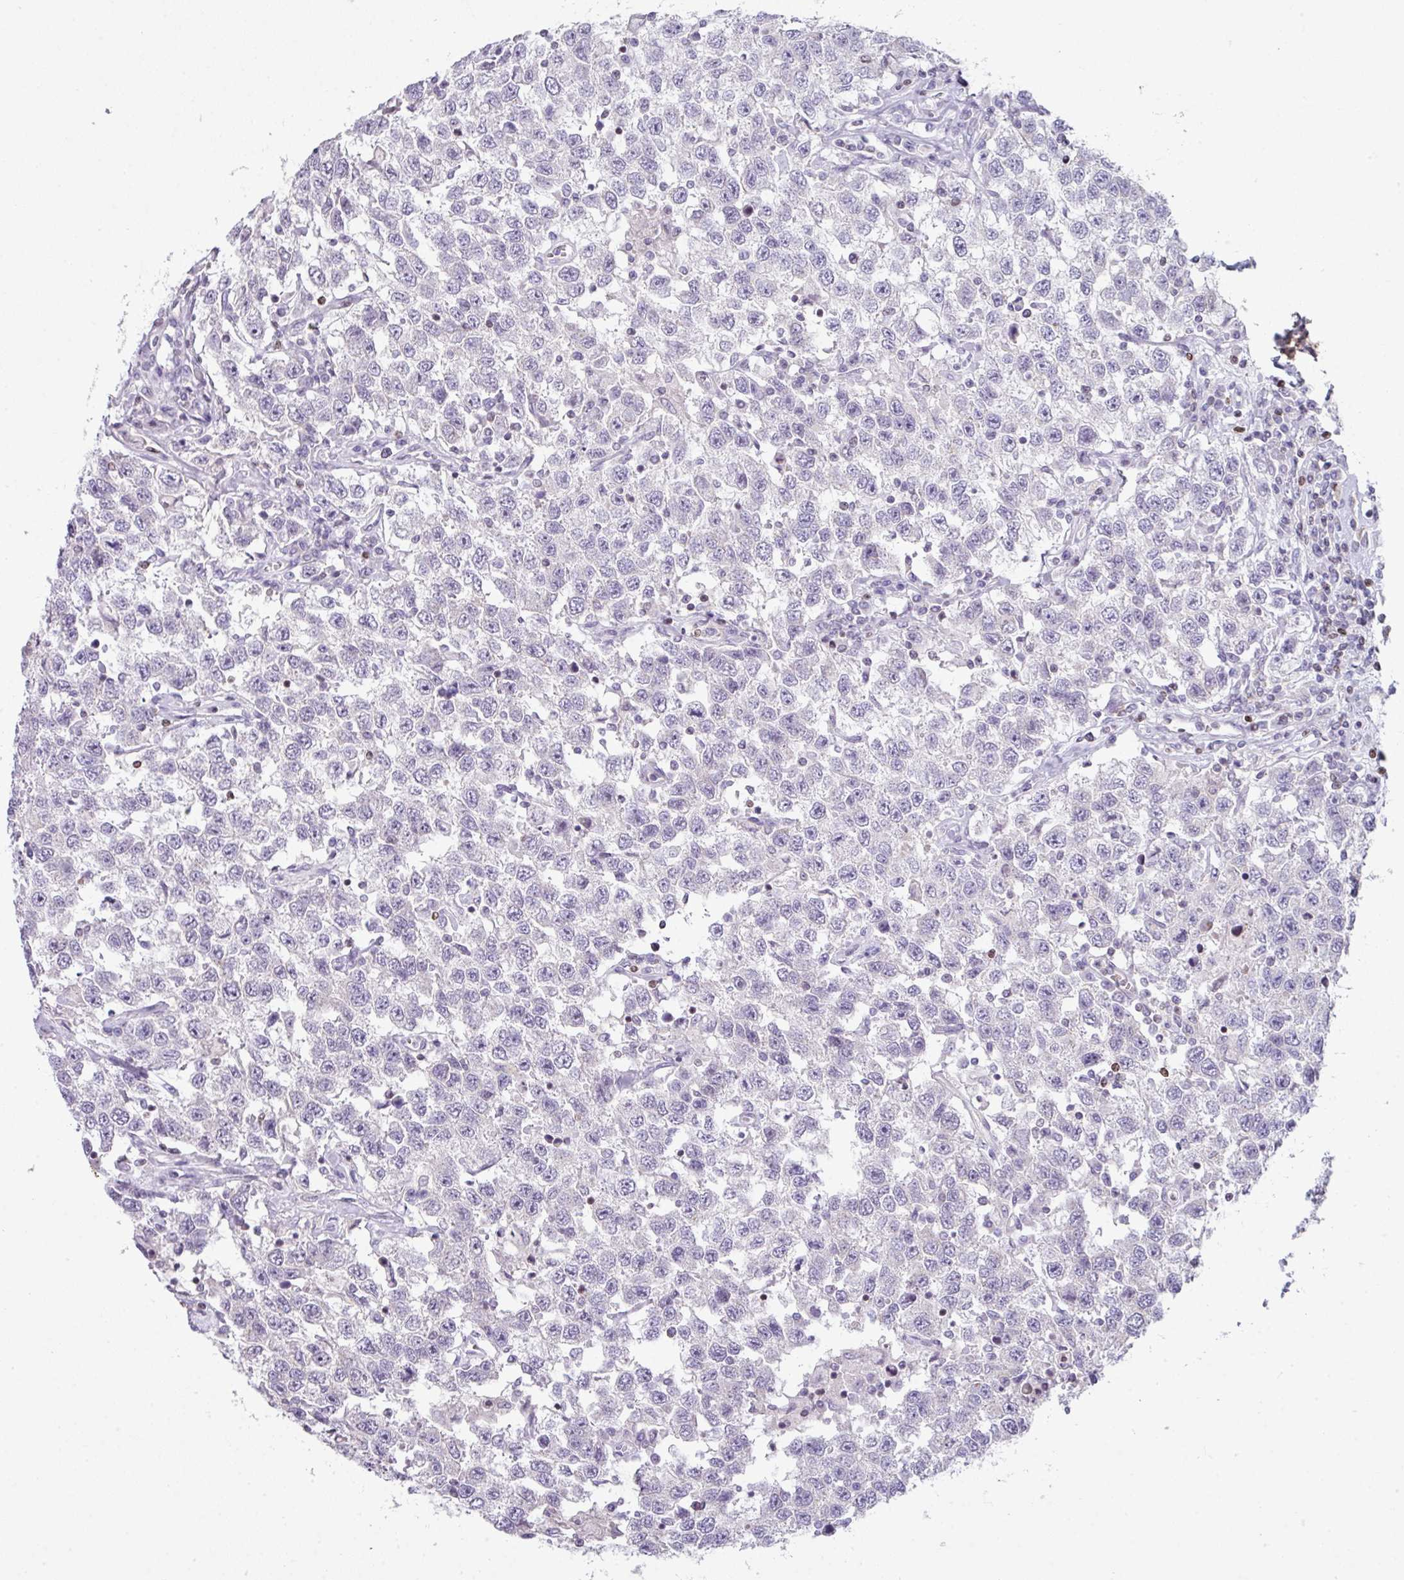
{"staining": {"intensity": "negative", "quantity": "none", "location": "none"}, "tissue": "testis cancer", "cell_type": "Tumor cells", "image_type": "cancer", "snomed": [{"axis": "morphology", "description": "Seminoma, NOS"}, {"axis": "topography", "description": "Testis"}], "caption": "Image shows no significant protein positivity in tumor cells of testis cancer (seminoma).", "gene": "STAT5A", "patient": {"sex": "male", "age": 41}}